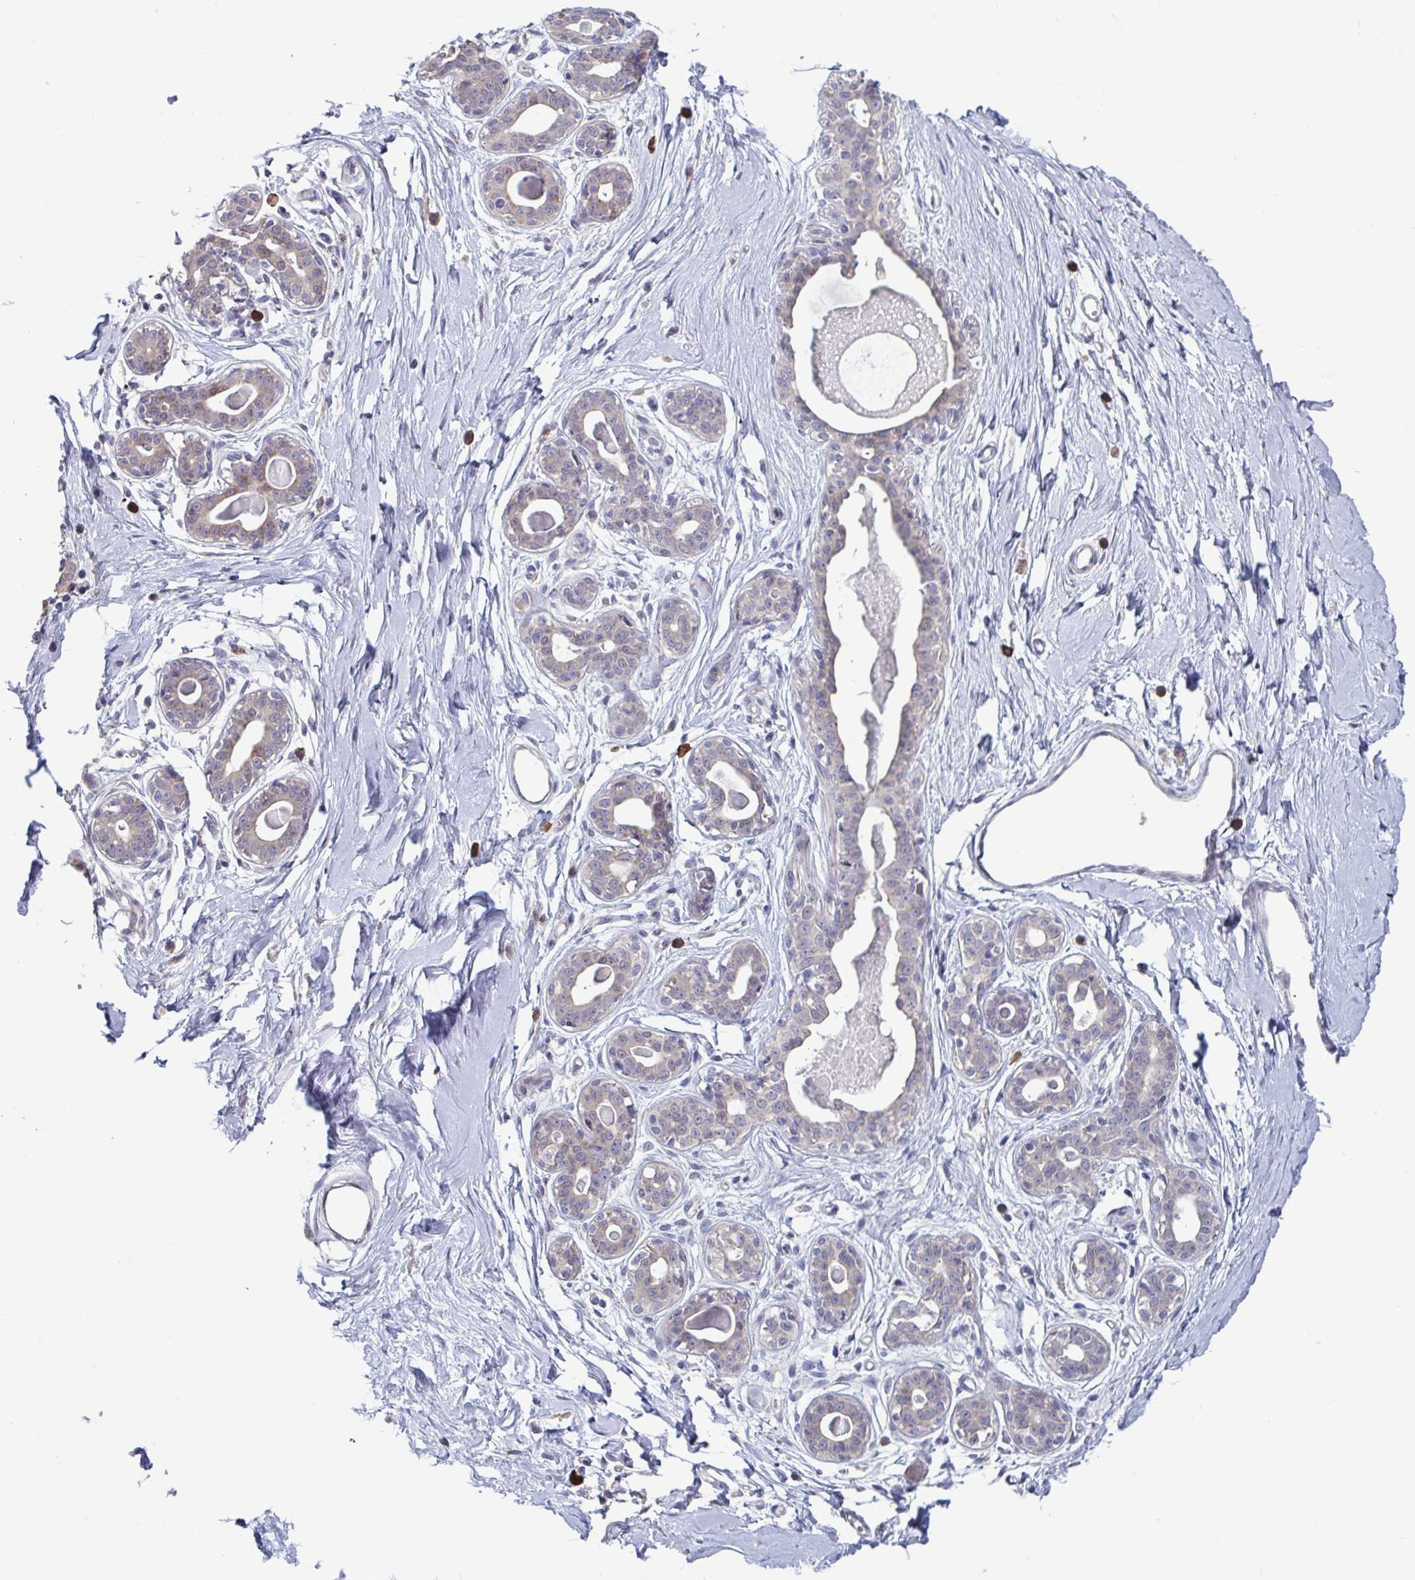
{"staining": {"intensity": "negative", "quantity": "none", "location": "none"}, "tissue": "breast", "cell_type": "Adipocytes", "image_type": "normal", "snomed": [{"axis": "morphology", "description": "Normal tissue, NOS"}, {"axis": "topography", "description": "Breast"}], "caption": "This is an immunohistochemistry (IHC) micrograph of benign human breast. There is no staining in adipocytes.", "gene": "CD1E", "patient": {"sex": "female", "age": 45}}